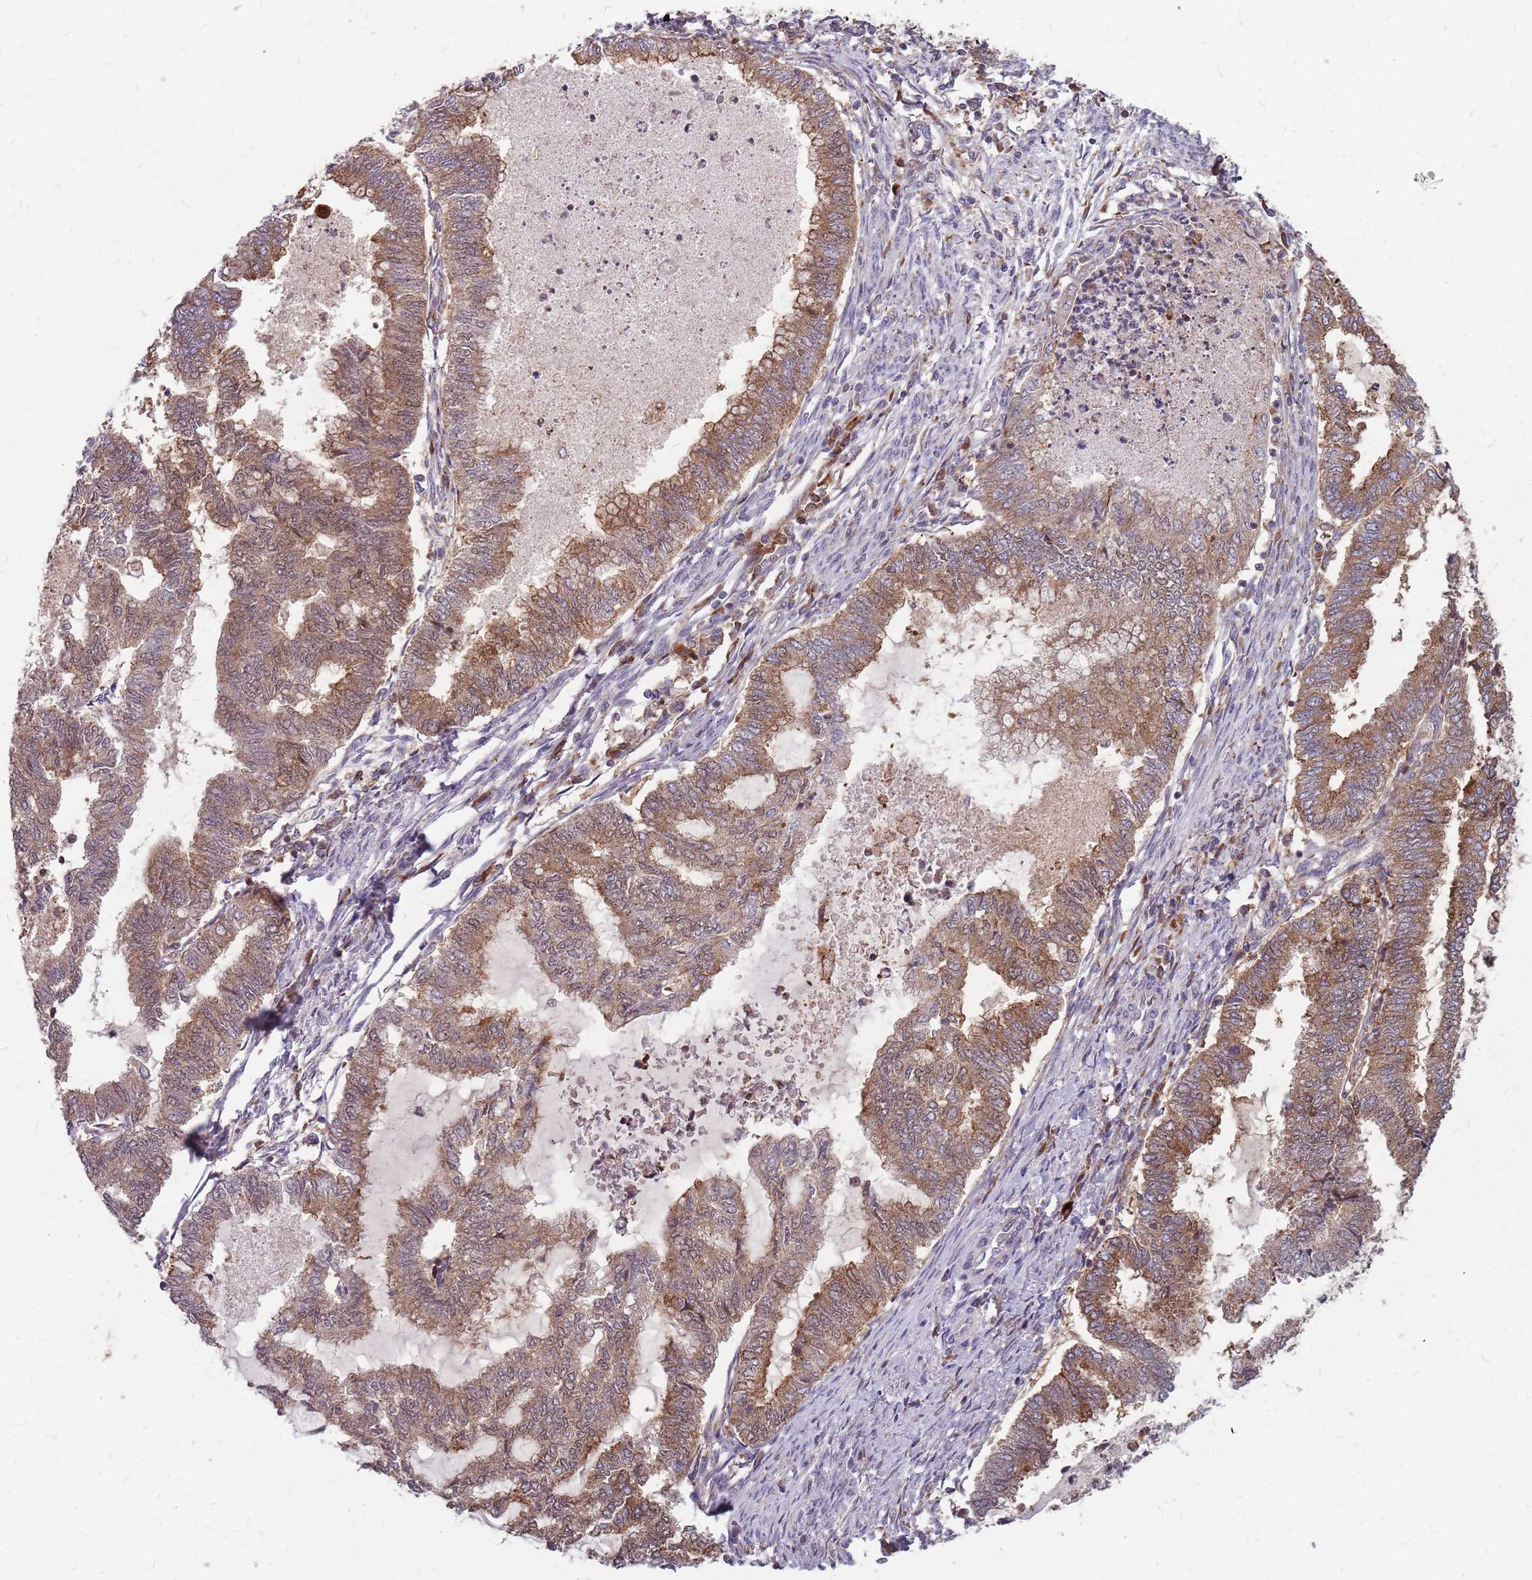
{"staining": {"intensity": "moderate", "quantity": ">75%", "location": "cytoplasmic/membranous"}, "tissue": "endometrial cancer", "cell_type": "Tumor cells", "image_type": "cancer", "snomed": [{"axis": "morphology", "description": "Adenocarcinoma, NOS"}, {"axis": "topography", "description": "Endometrium"}], "caption": "The histopathology image reveals staining of endometrial adenocarcinoma, revealing moderate cytoplasmic/membranous protein staining (brown color) within tumor cells. (DAB = brown stain, brightfield microscopy at high magnification).", "gene": "NME4", "patient": {"sex": "female", "age": 79}}